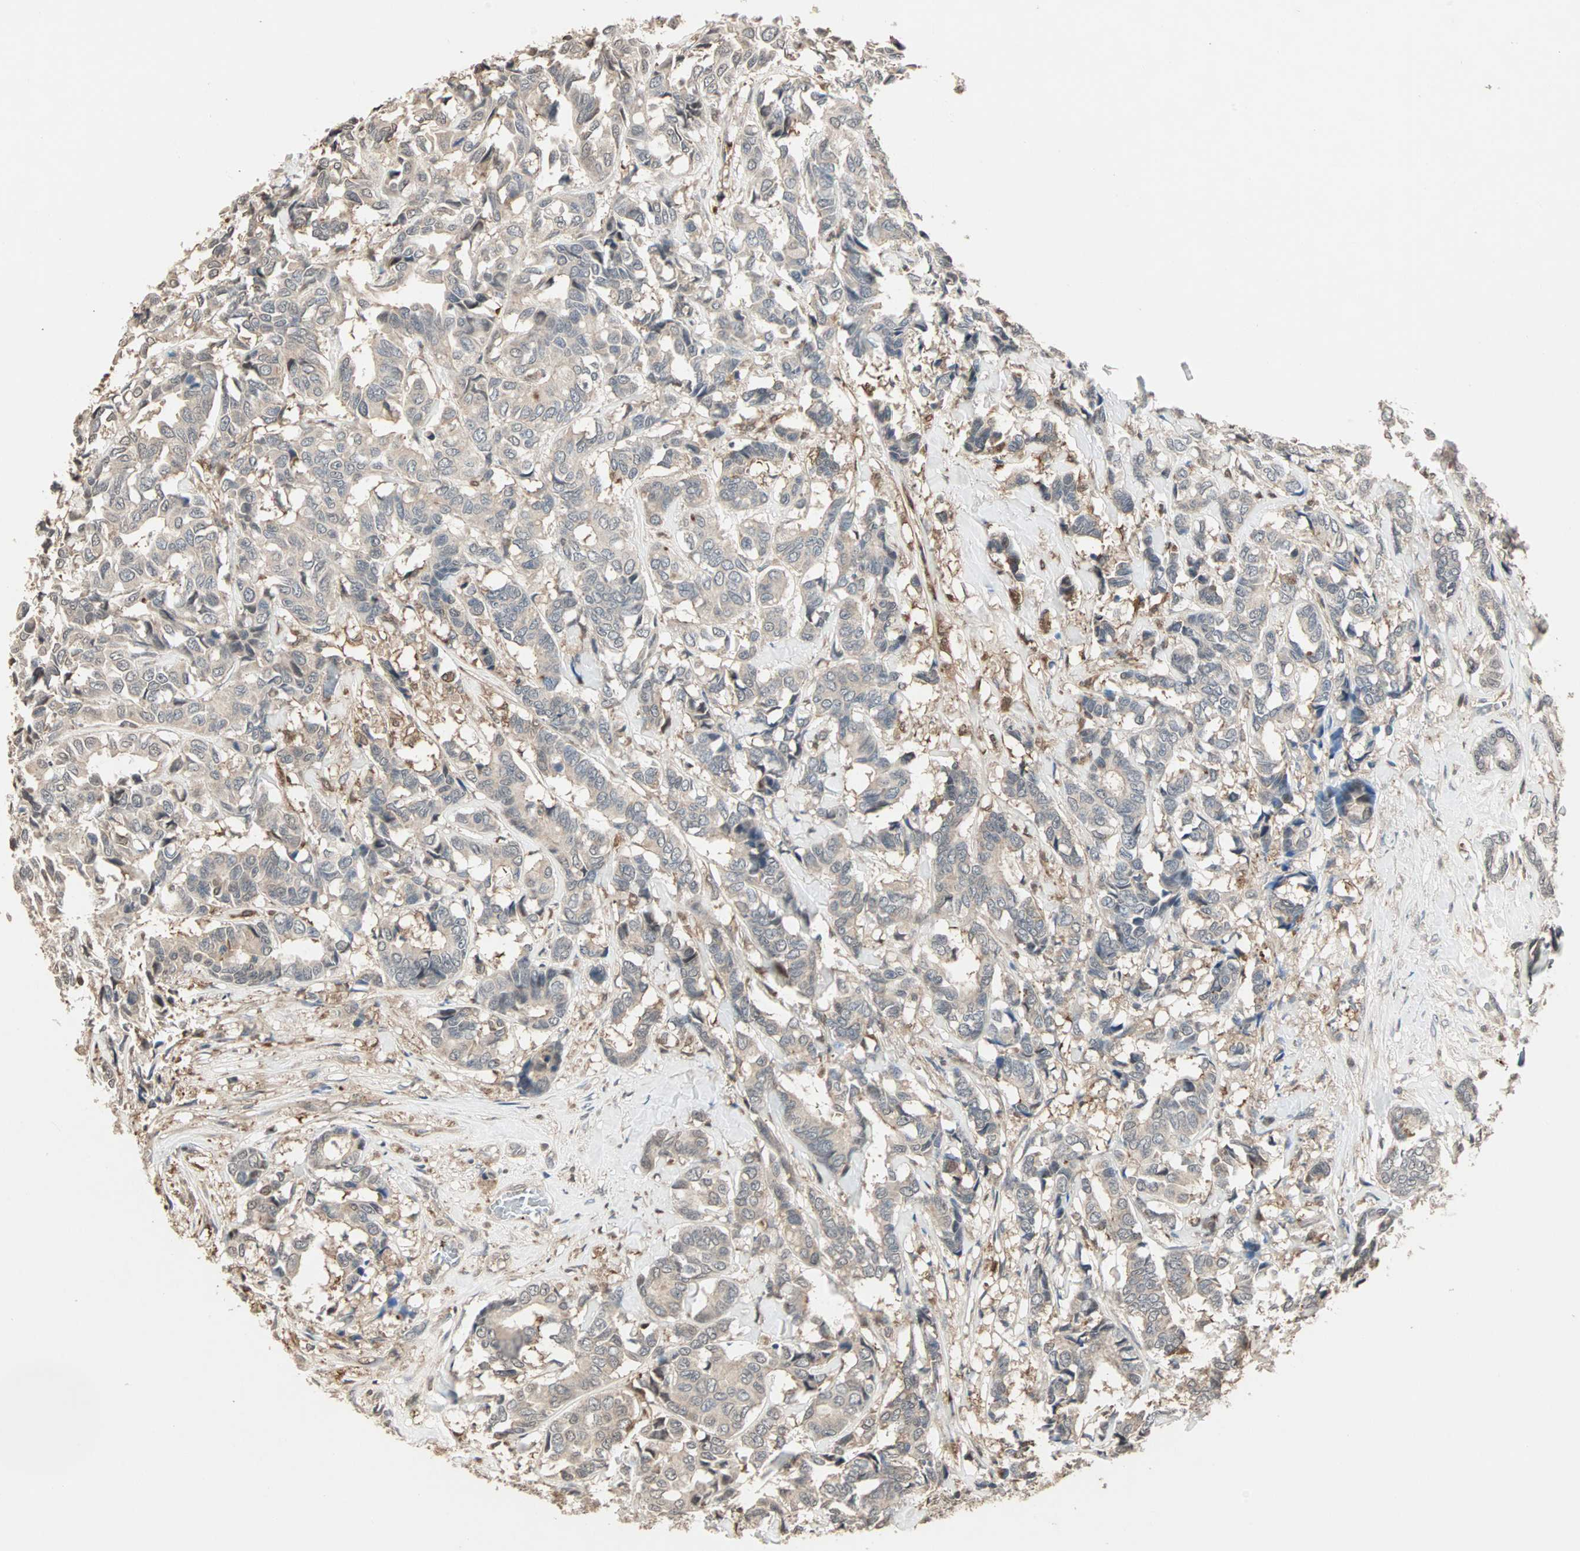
{"staining": {"intensity": "weak", "quantity": ">75%", "location": "cytoplasmic/membranous"}, "tissue": "breast cancer", "cell_type": "Tumor cells", "image_type": "cancer", "snomed": [{"axis": "morphology", "description": "Duct carcinoma"}, {"axis": "topography", "description": "Breast"}], "caption": "There is low levels of weak cytoplasmic/membranous staining in tumor cells of breast cancer, as demonstrated by immunohistochemical staining (brown color).", "gene": "DRG2", "patient": {"sex": "female", "age": 87}}